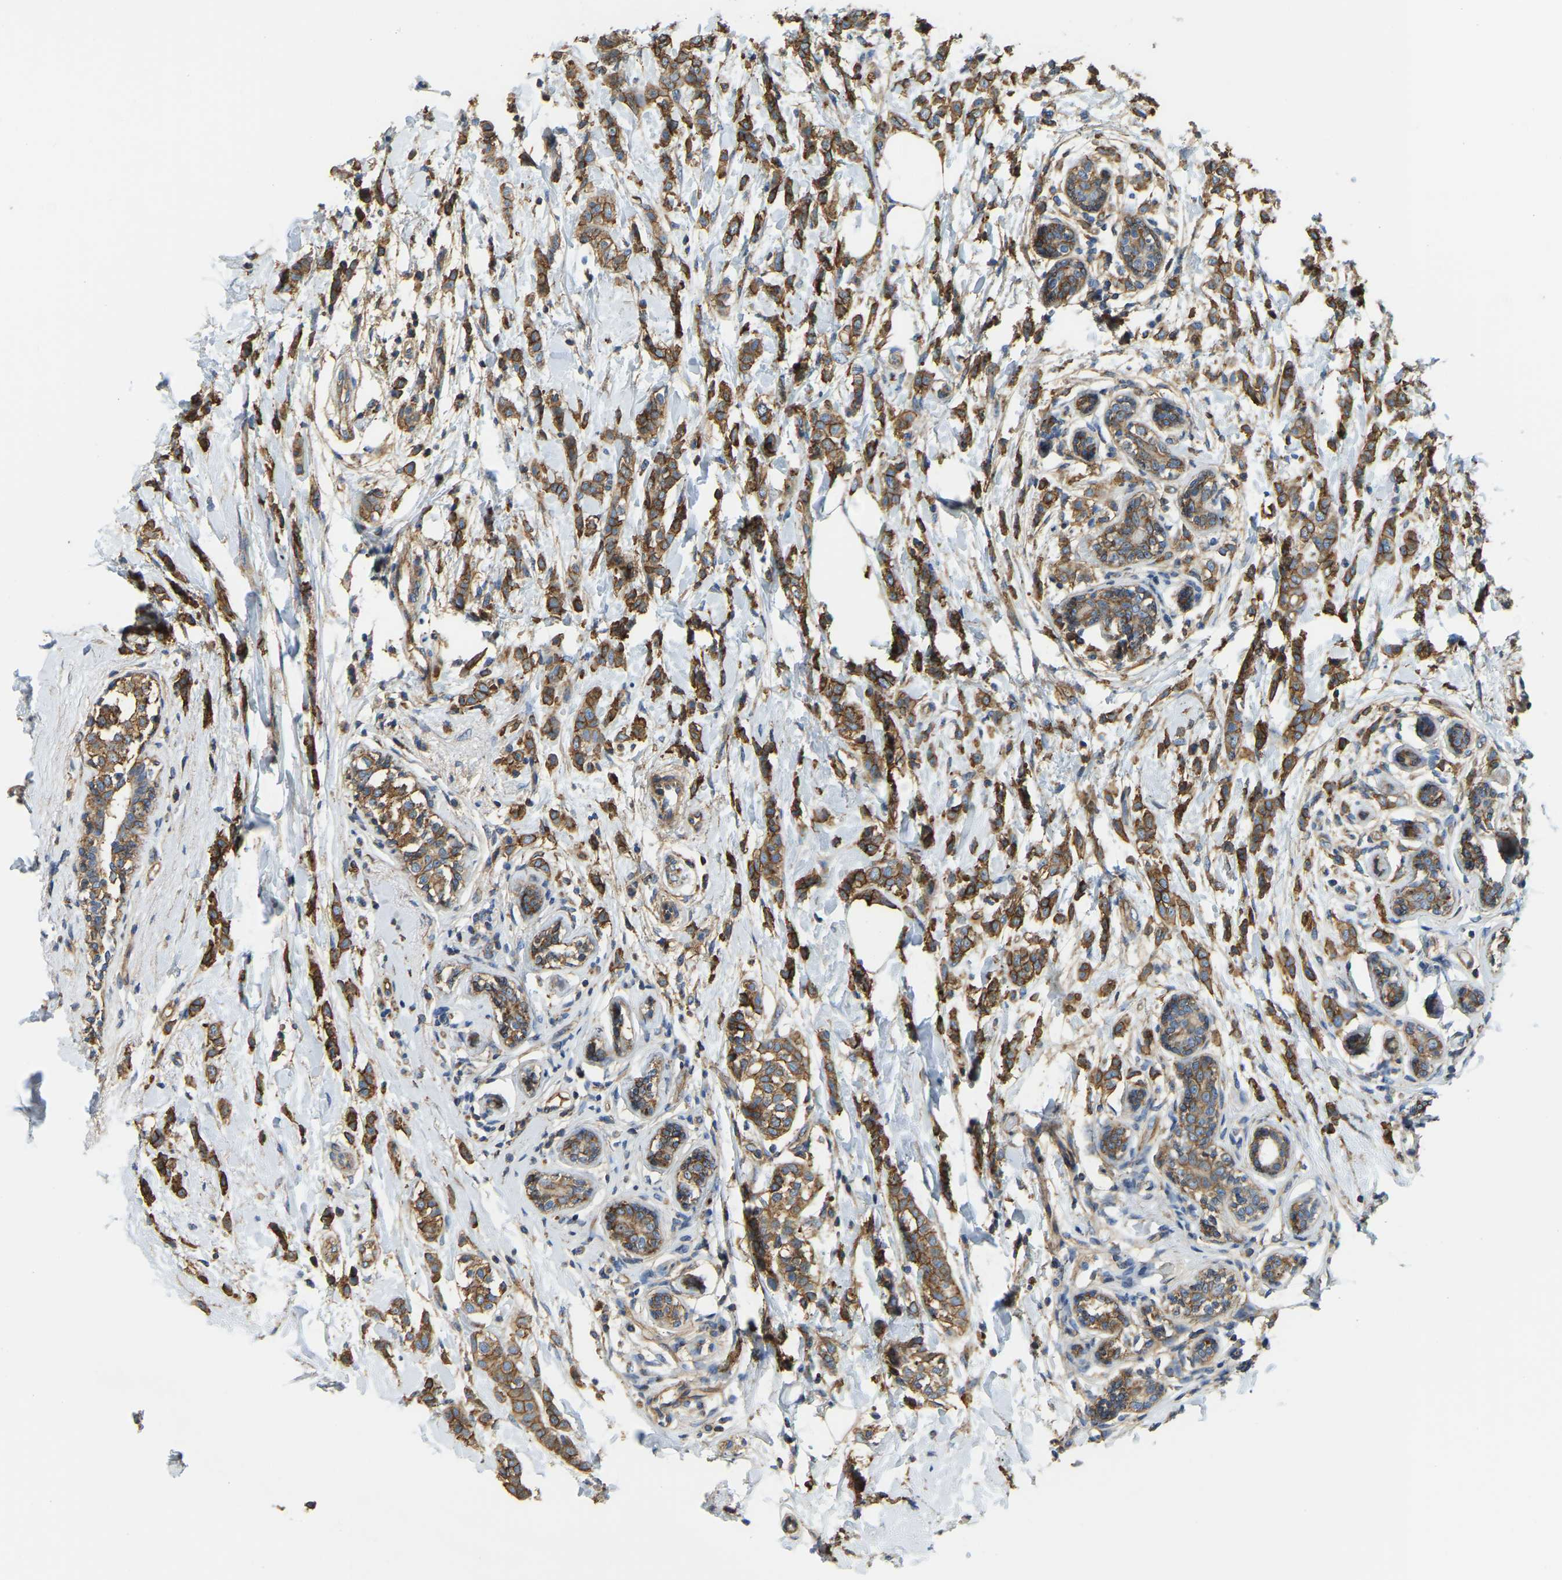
{"staining": {"intensity": "strong", "quantity": ">75%", "location": "cytoplasmic/membranous"}, "tissue": "breast cancer", "cell_type": "Tumor cells", "image_type": "cancer", "snomed": [{"axis": "morphology", "description": "Lobular carcinoma, in situ"}, {"axis": "morphology", "description": "Lobular carcinoma"}, {"axis": "topography", "description": "Breast"}], "caption": "This is a micrograph of immunohistochemistry (IHC) staining of breast cancer, which shows strong staining in the cytoplasmic/membranous of tumor cells.", "gene": "AHNAK", "patient": {"sex": "female", "age": 41}}